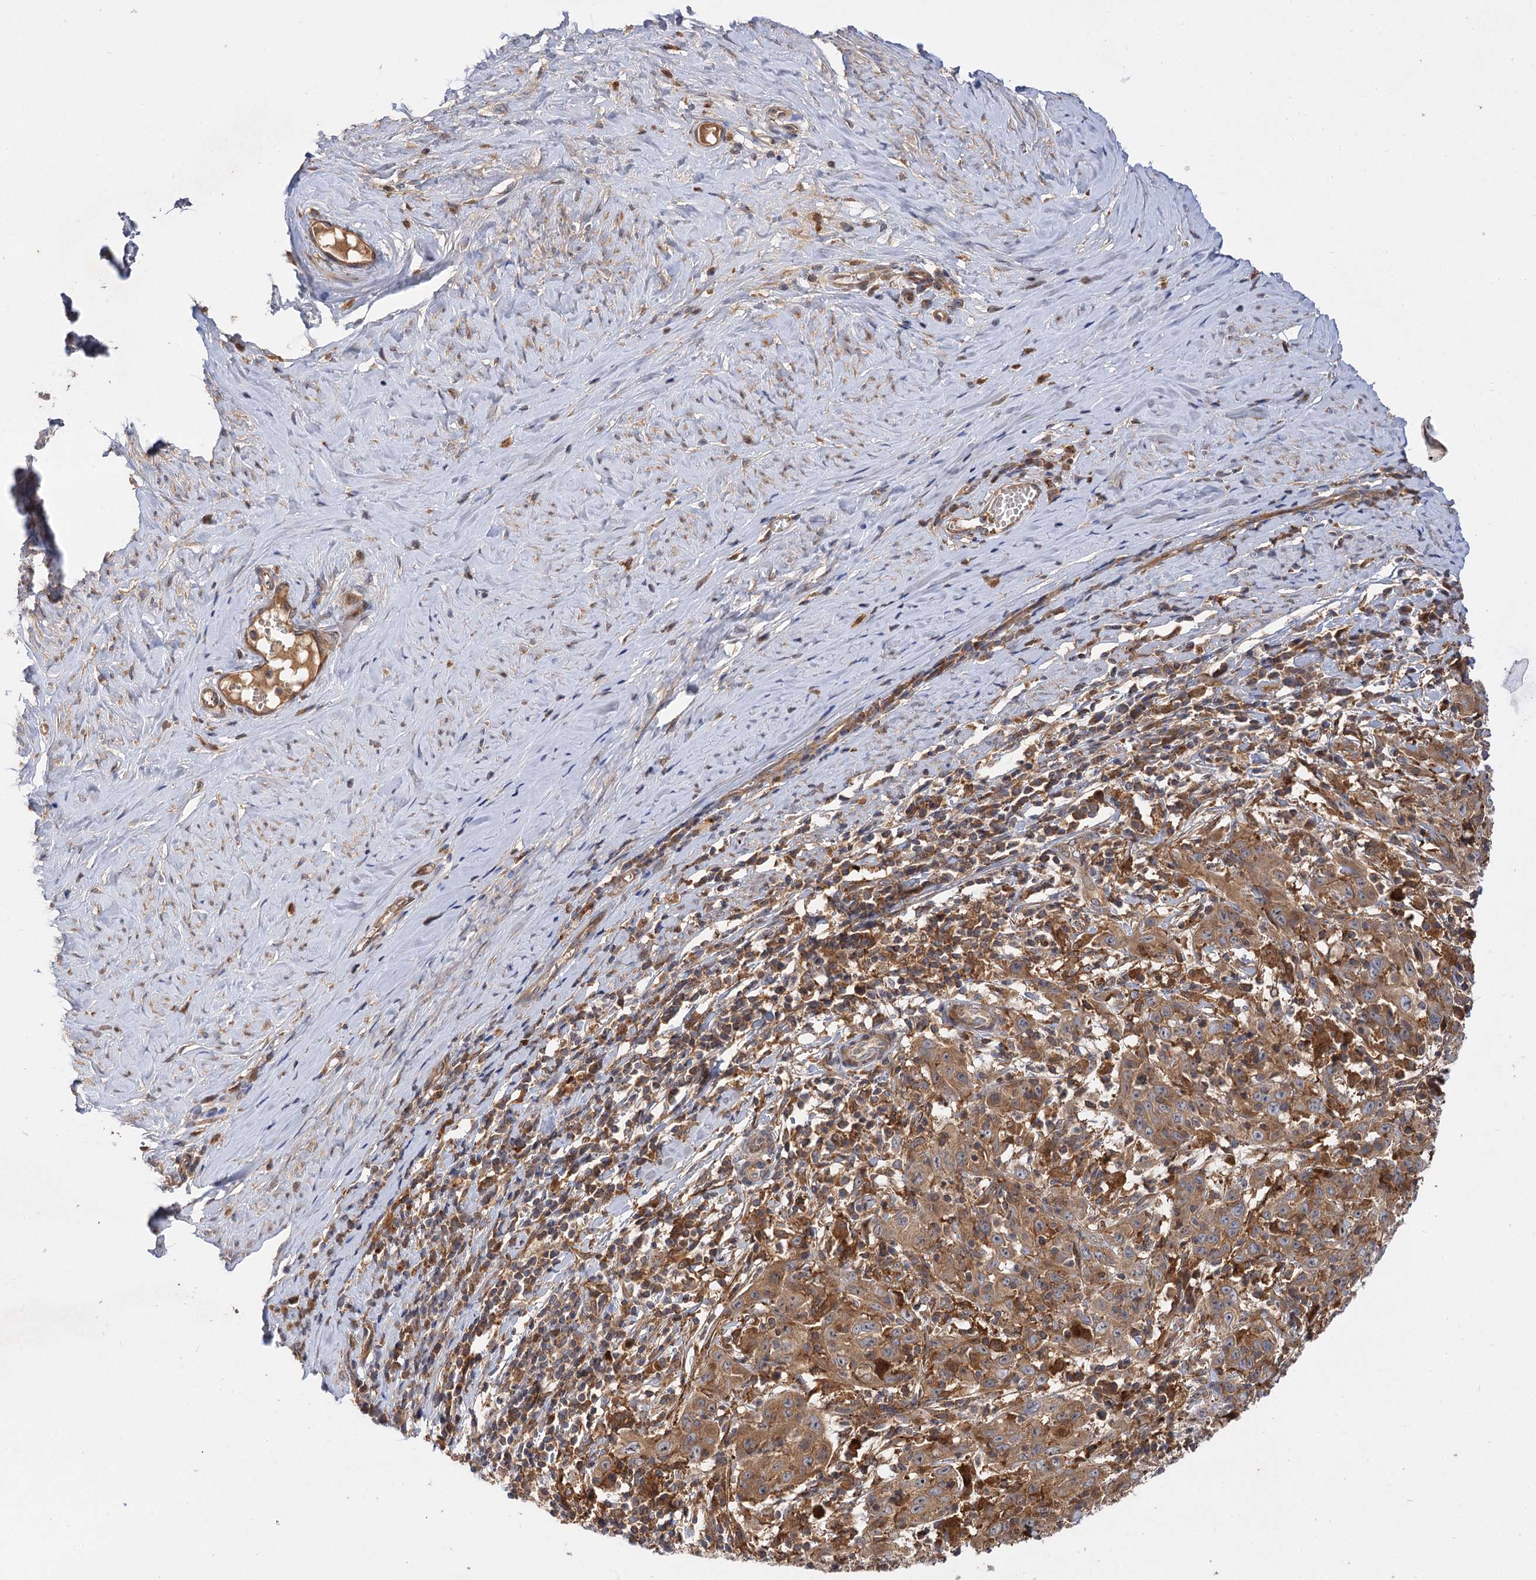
{"staining": {"intensity": "moderate", "quantity": ">75%", "location": "cytoplasmic/membranous"}, "tissue": "cervical cancer", "cell_type": "Tumor cells", "image_type": "cancer", "snomed": [{"axis": "morphology", "description": "Squamous cell carcinoma, NOS"}, {"axis": "topography", "description": "Cervix"}], "caption": "A medium amount of moderate cytoplasmic/membranous positivity is identified in about >75% of tumor cells in cervical cancer tissue. (DAB IHC with brightfield microscopy, high magnification).", "gene": "PATL1", "patient": {"sex": "female", "age": 46}}